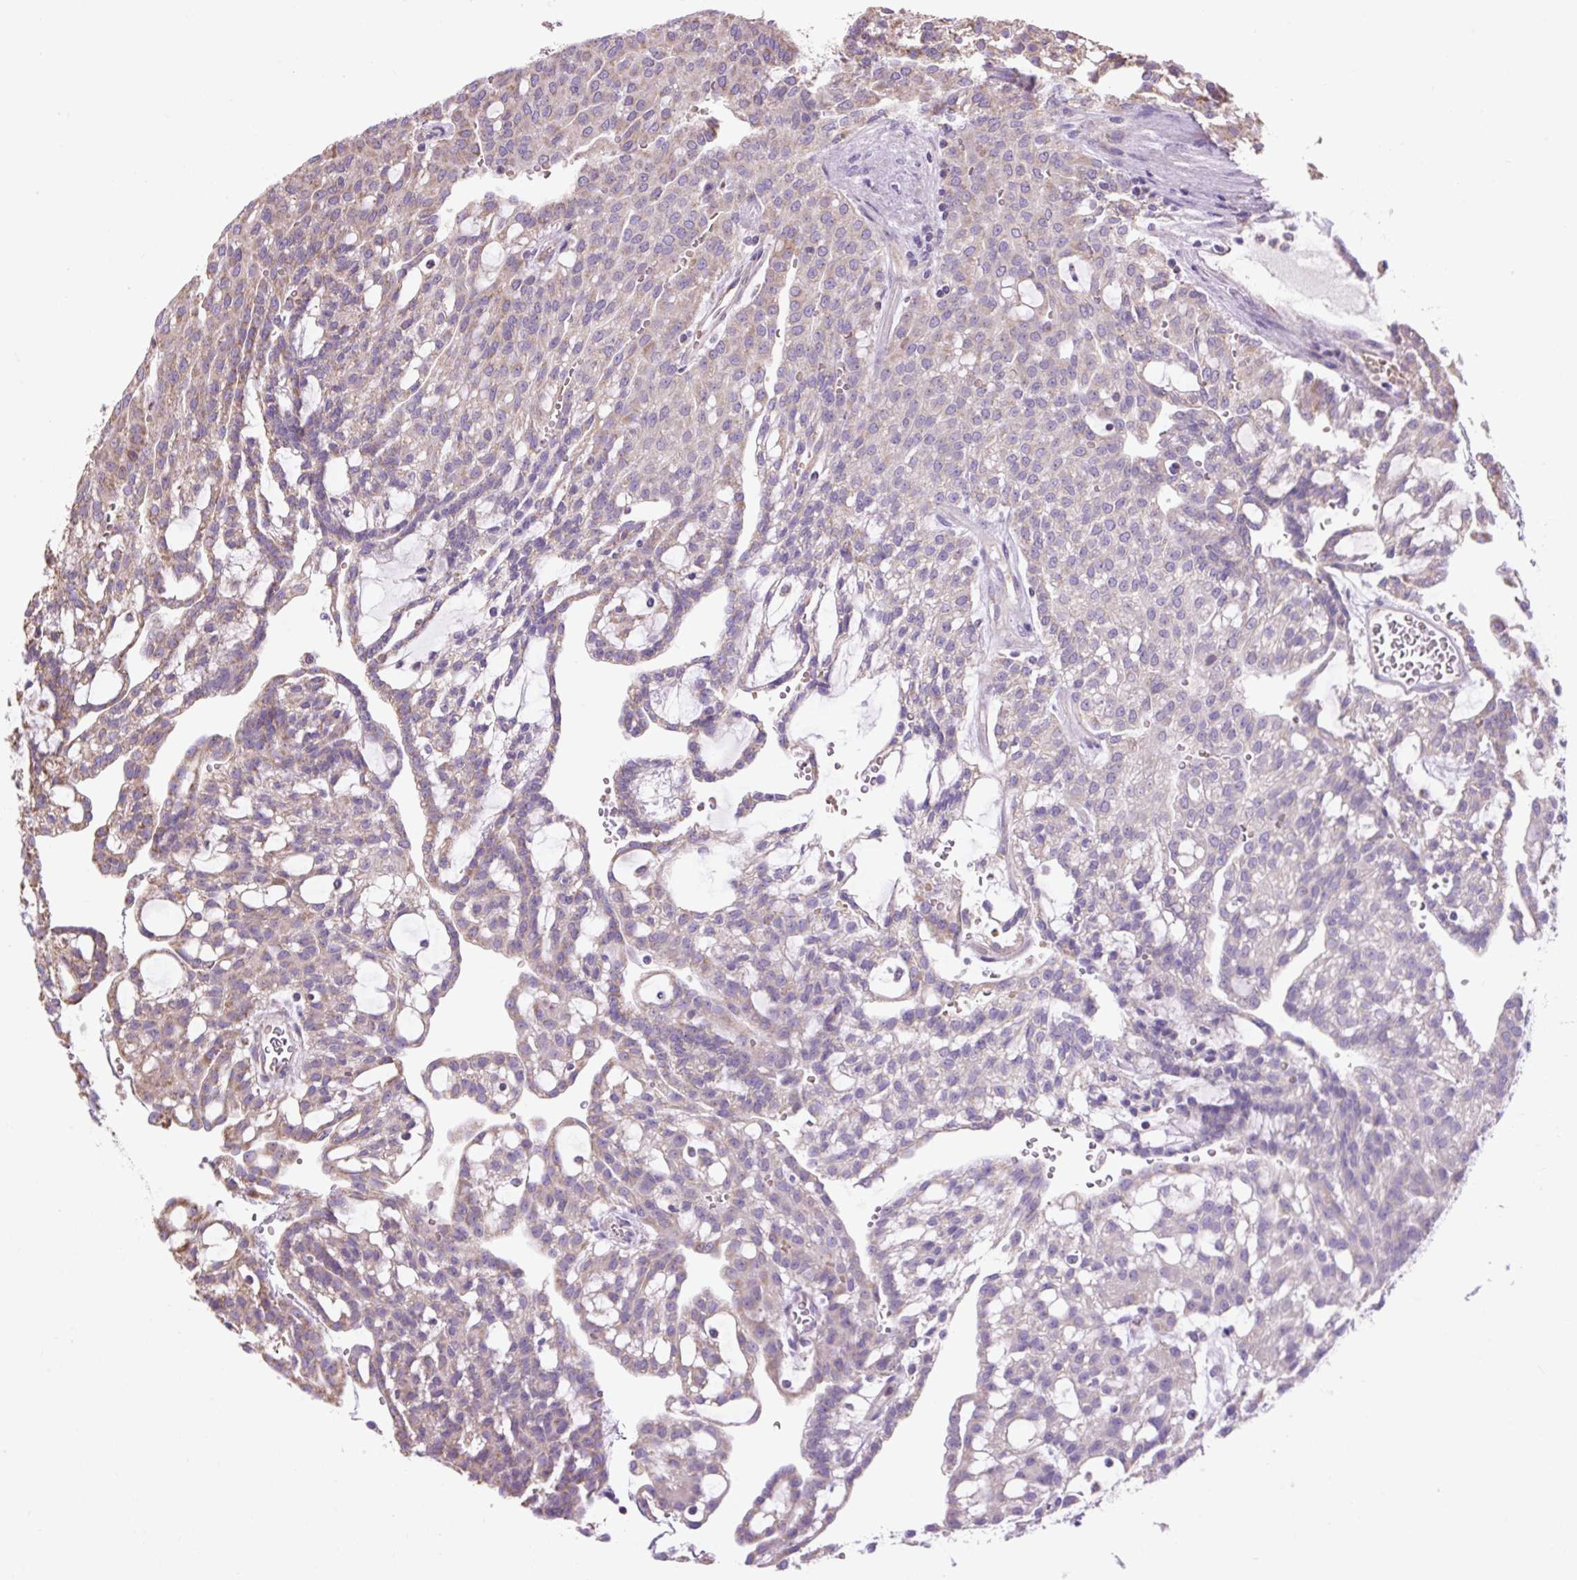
{"staining": {"intensity": "weak", "quantity": "25%-75%", "location": "cytoplasmic/membranous"}, "tissue": "renal cancer", "cell_type": "Tumor cells", "image_type": "cancer", "snomed": [{"axis": "morphology", "description": "Adenocarcinoma, NOS"}, {"axis": "topography", "description": "Kidney"}], "caption": "The image shows immunohistochemical staining of renal adenocarcinoma. There is weak cytoplasmic/membranous expression is present in about 25%-75% of tumor cells.", "gene": "PLCG1", "patient": {"sex": "male", "age": 63}}